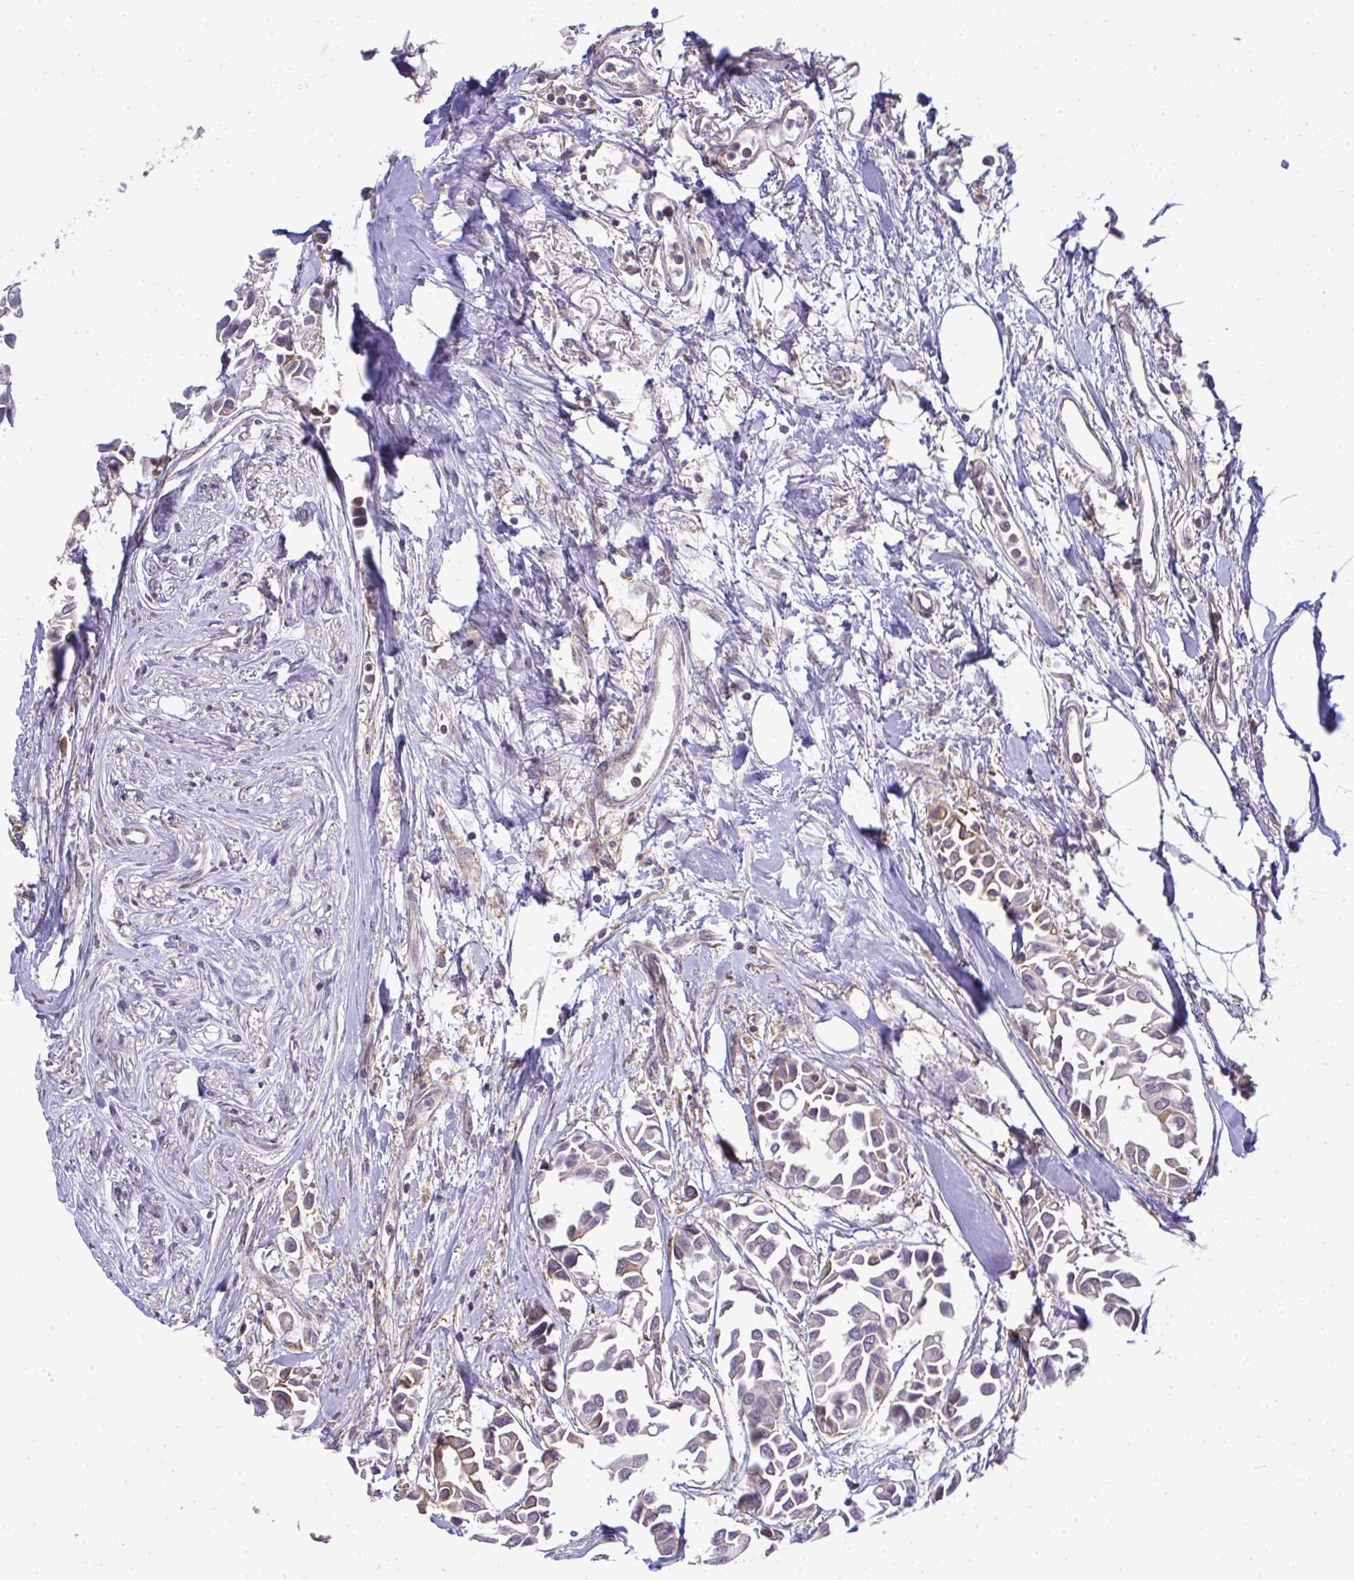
{"staining": {"intensity": "weak", "quantity": "<25%", "location": "cytoplasmic/membranous"}, "tissue": "breast cancer", "cell_type": "Tumor cells", "image_type": "cancer", "snomed": [{"axis": "morphology", "description": "Duct carcinoma"}, {"axis": "topography", "description": "Breast"}], "caption": "Tumor cells are negative for brown protein staining in breast intraductal carcinoma.", "gene": "EEF1AKMT1", "patient": {"sex": "female", "age": 54}}